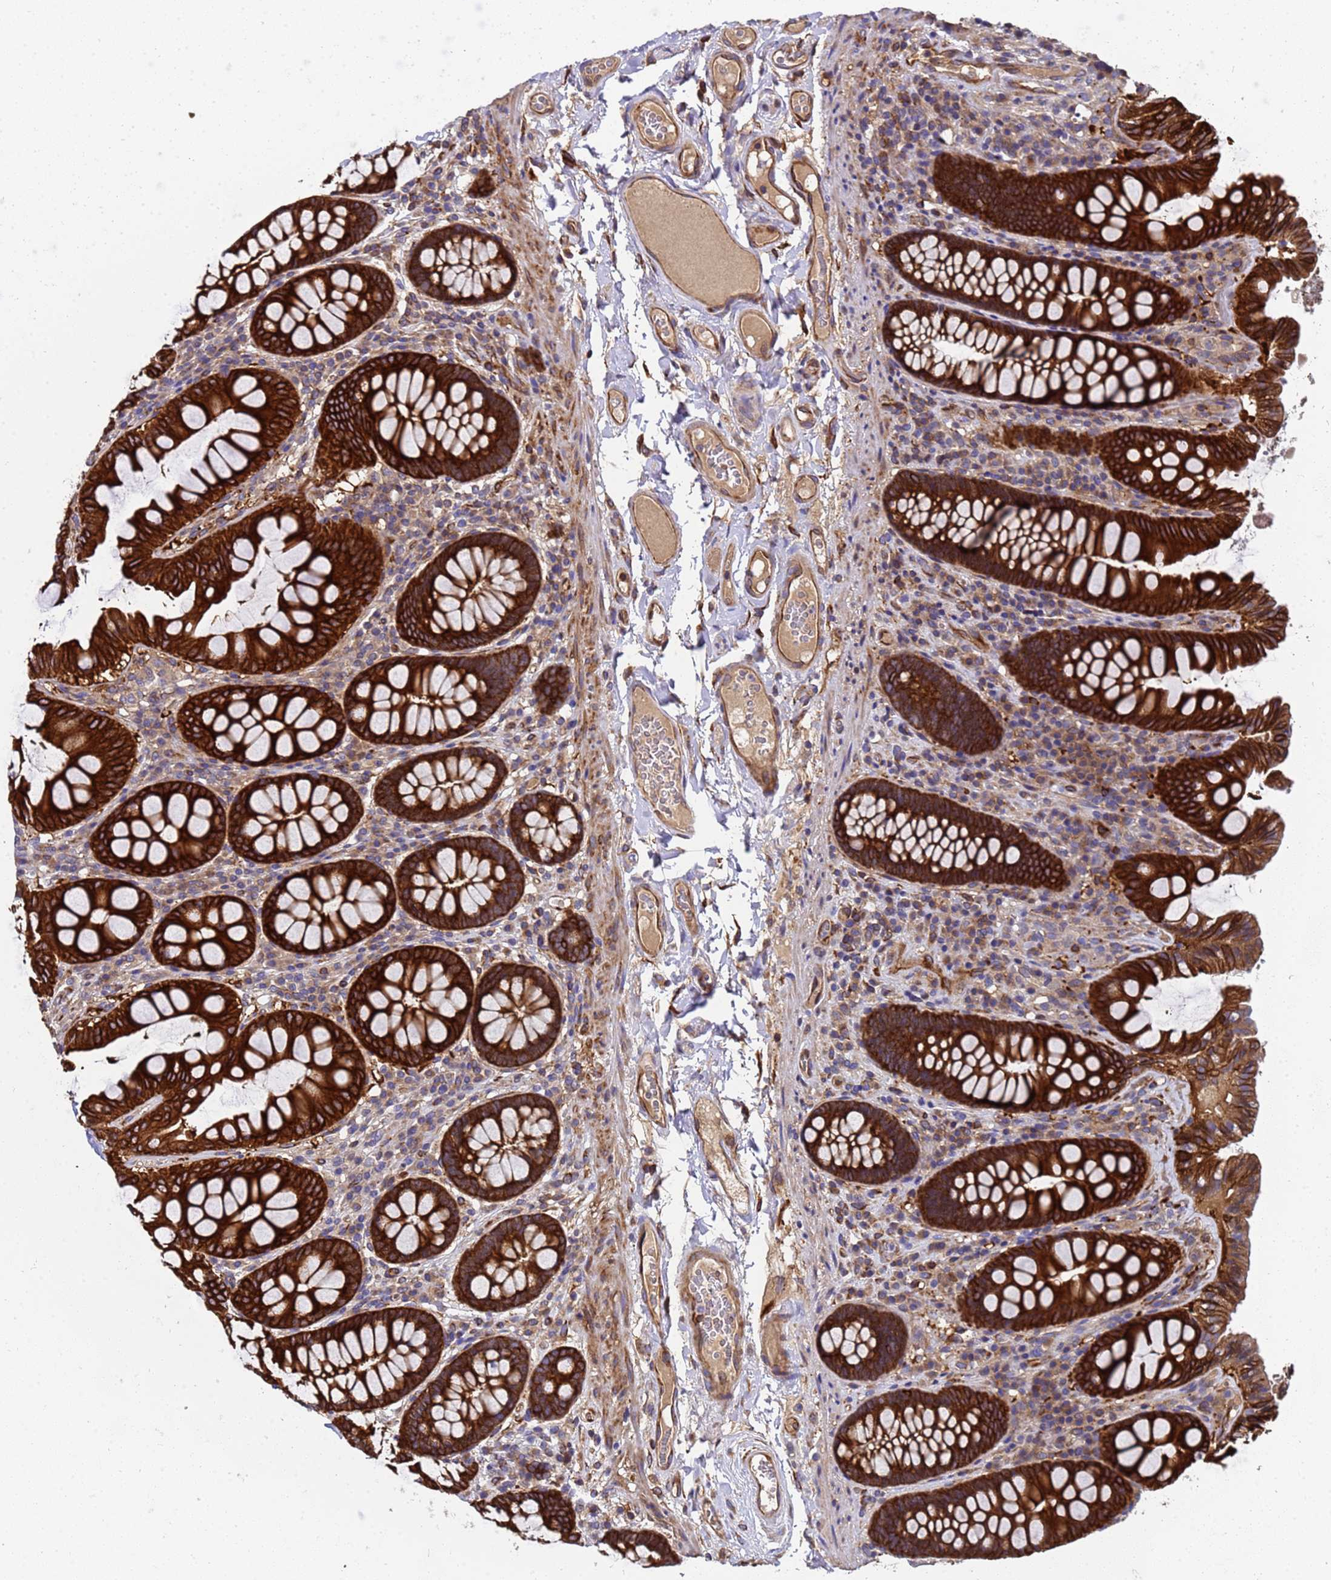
{"staining": {"intensity": "moderate", "quantity": ">75%", "location": "cytoplasmic/membranous"}, "tissue": "colon", "cell_type": "Endothelial cells", "image_type": "normal", "snomed": [{"axis": "morphology", "description": "Normal tissue, NOS"}, {"axis": "topography", "description": "Colon"}], "caption": "IHC of benign human colon displays medium levels of moderate cytoplasmic/membranous positivity in approximately >75% of endothelial cells. The staining is performed using DAB (3,3'-diaminobenzidine) brown chromogen to label protein expression. The nuclei are counter-stained blue using hematoxylin.", "gene": "MOCS1", "patient": {"sex": "male", "age": 84}}